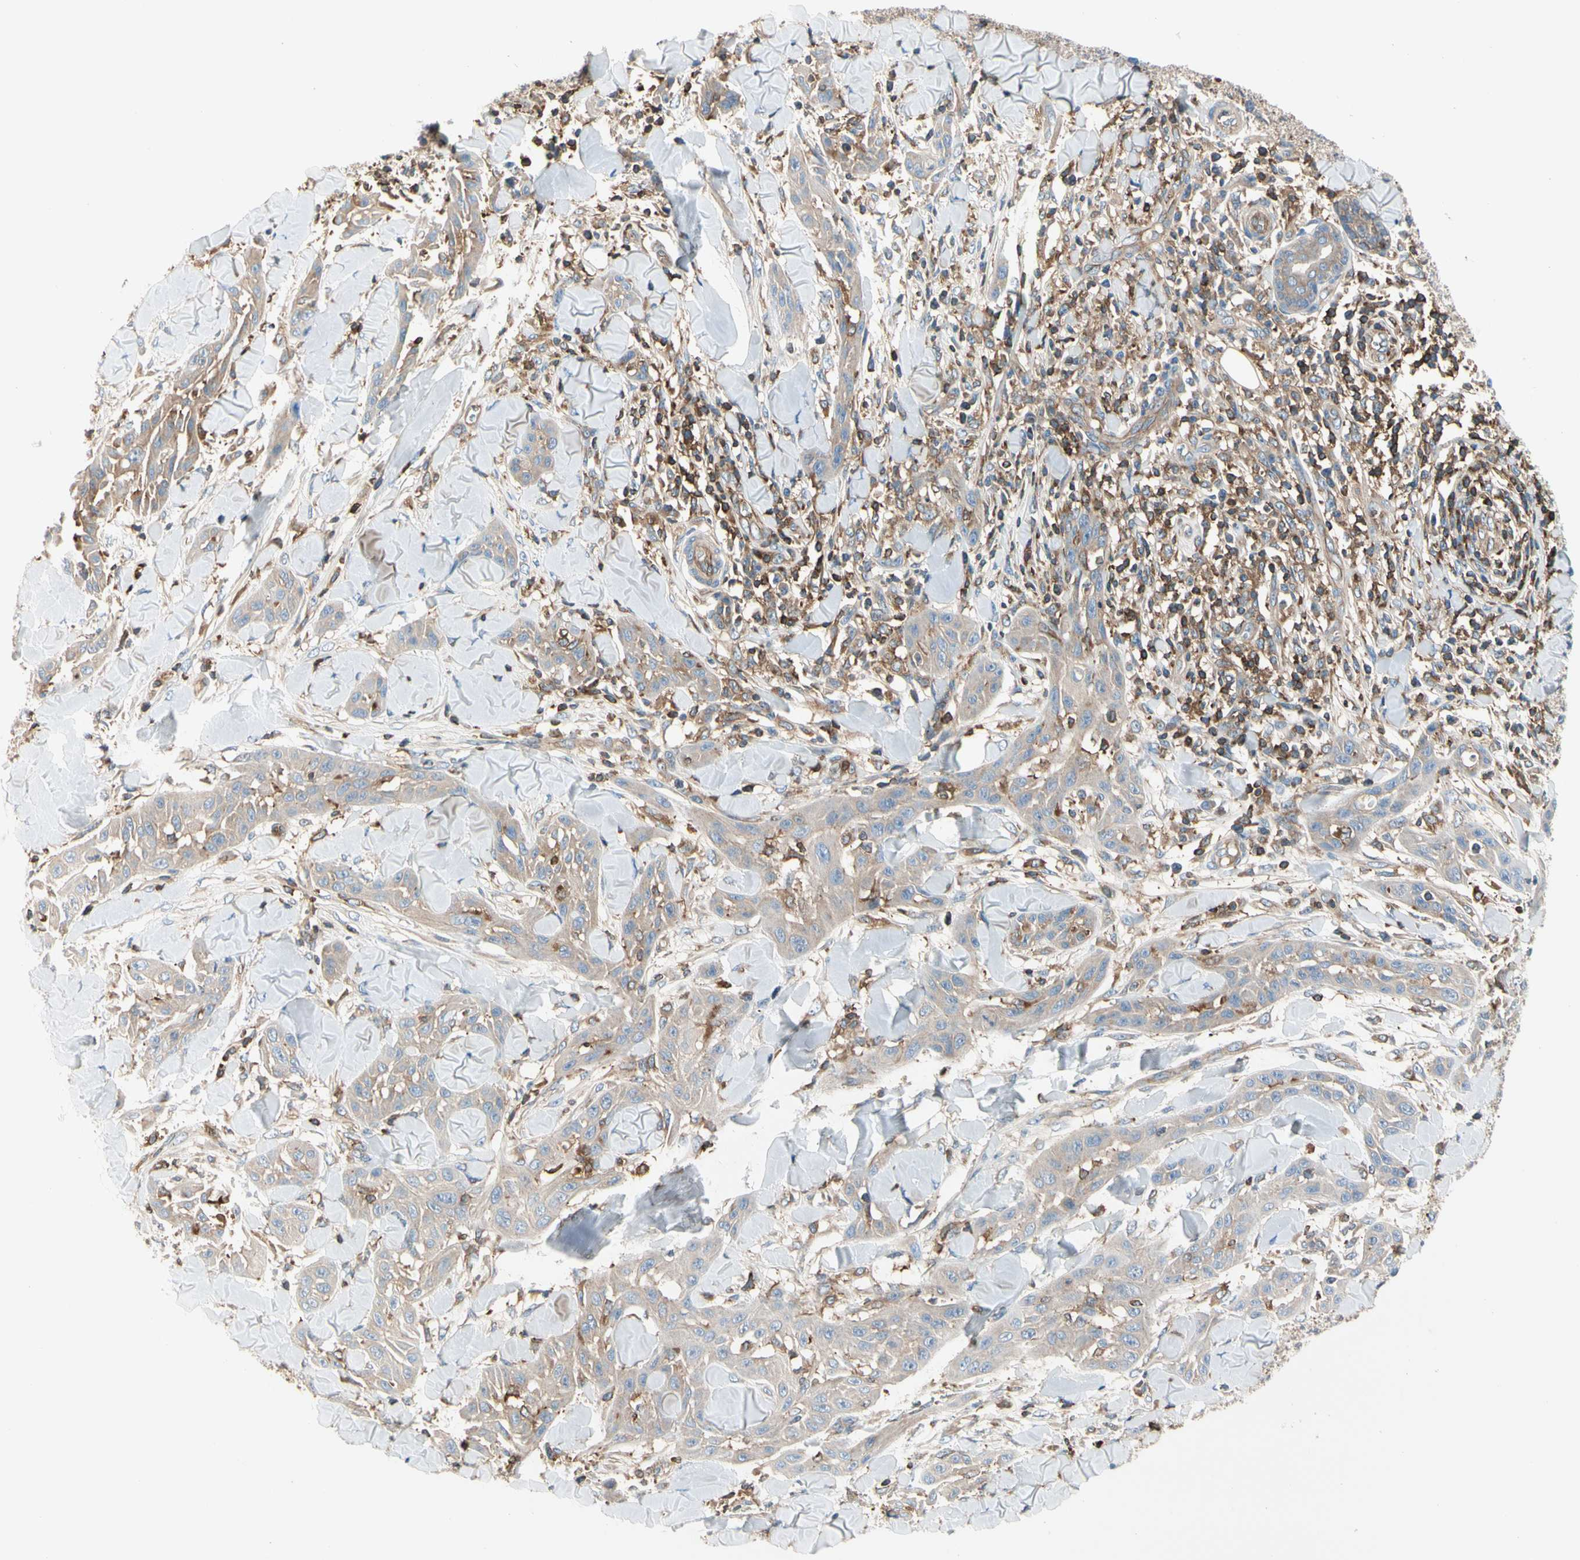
{"staining": {"intensity": "weak", "quantity": ">75%", "location": "cytoplasmic/membranous"}, "tissue": "skin cancer", "cell_type": "Tumor cells", "image_type": "cancer", "snomed": [{"axis": "morphology", "description": "Squamous cell carcinoma, NOS"}, {"axis": "topography", "description": "Skin"}], "caption": "Skin cancer was stained to show a protein in brown. There is low levels of weak cytoplasmic/membranous positivity in approximately >75% of tumor cells.", "gene": "CAPZA2", "patient": {"sex": "male", "age": 24}}